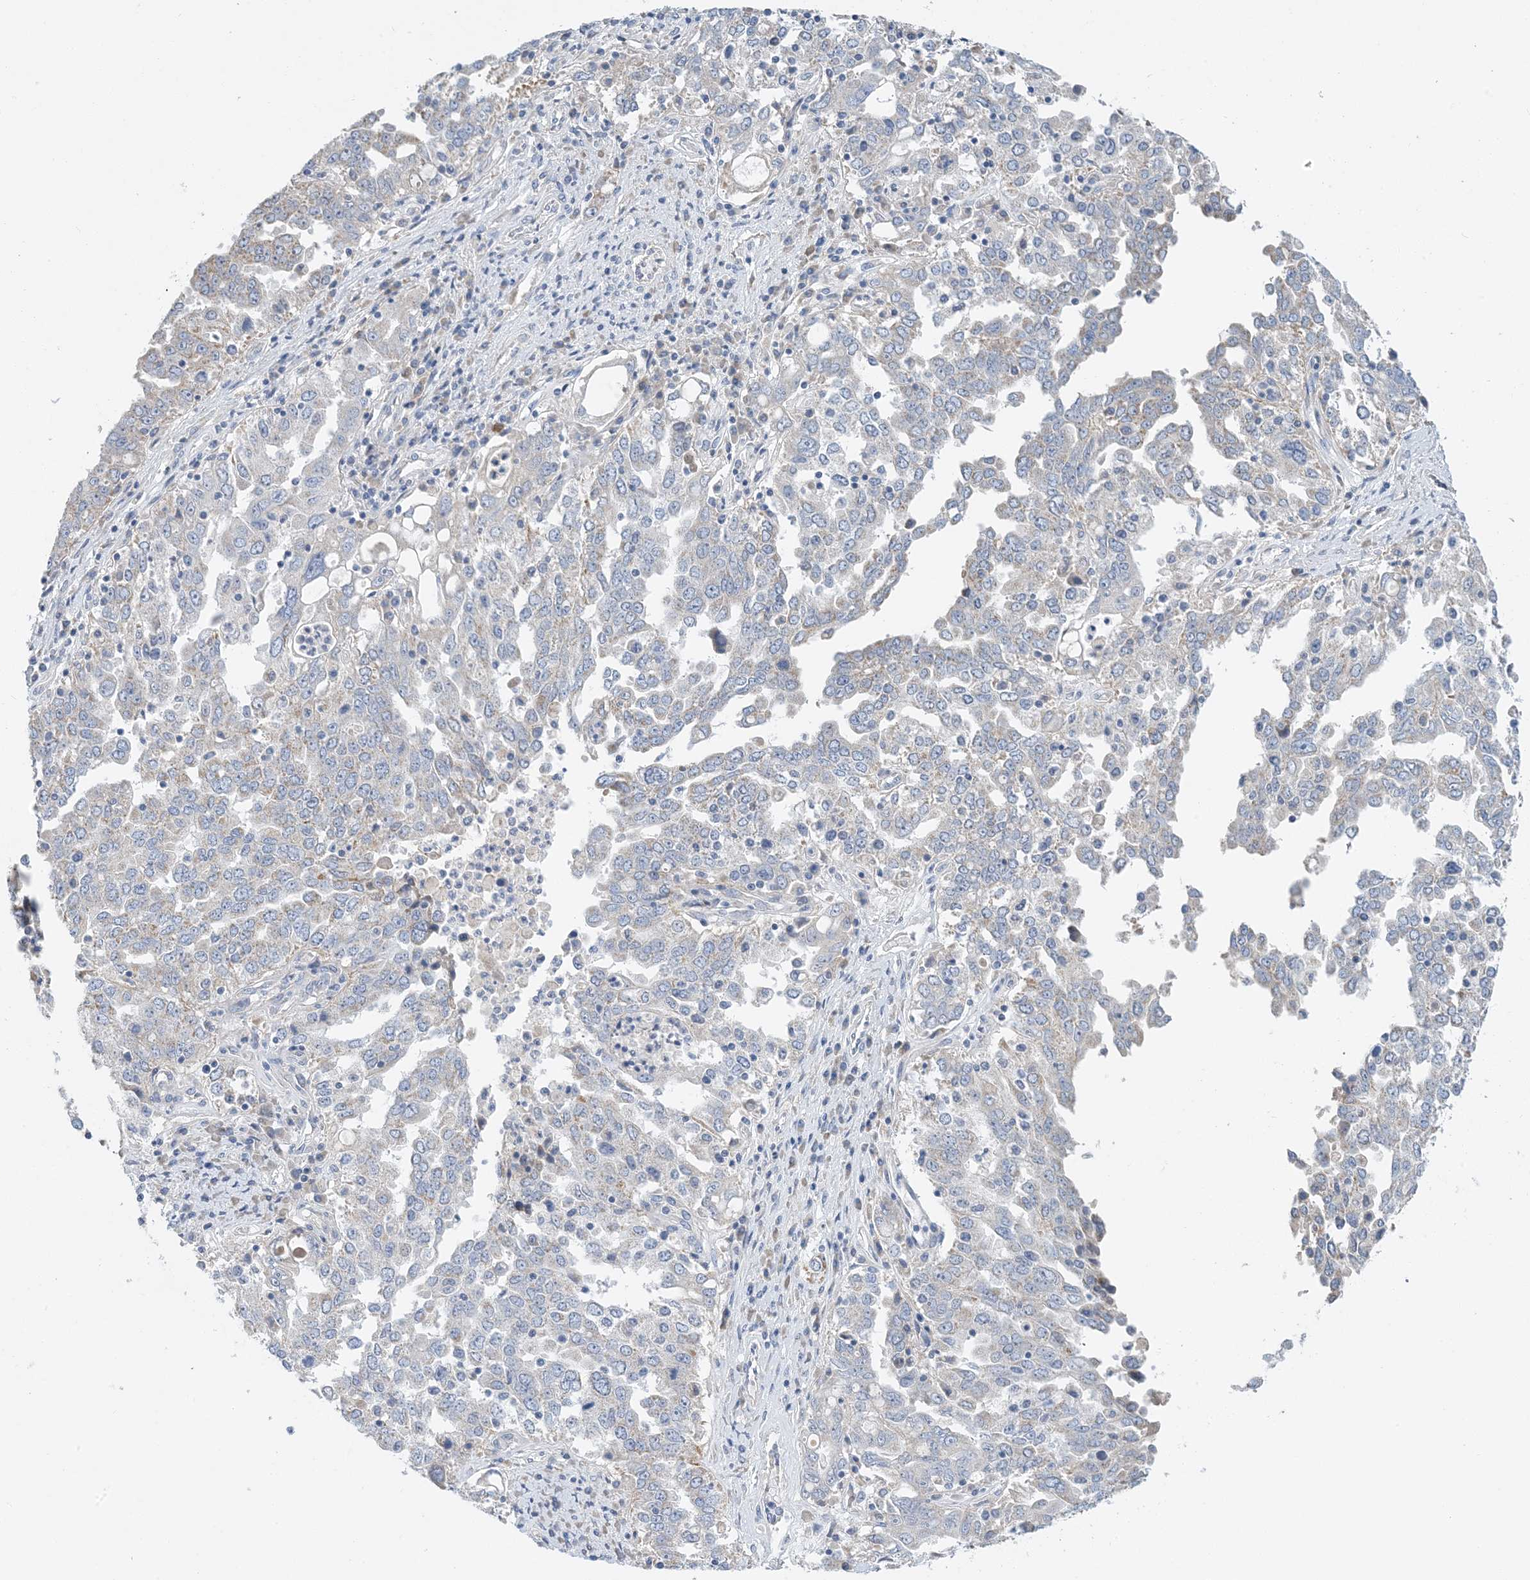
{"staining": {"intensity": "negative", "quantity": "none", "location": "none"}, "tissue": "ovarian cancer", "cell_type": "Tumor cells", "image_type": "cancer", "snomed": [{"axis": "morphology", "description": "Carcinoma, endometroid"}, {"axis": "topography", "description": "Ovary"}], "caption": "Ovarian cancer (endometroid carcinoma) was stained to show a protein in brown. There is no significant staining in tumor cells.", "gene": "ZCCHC18", "patient": {"sex": "female", "age": 62}}